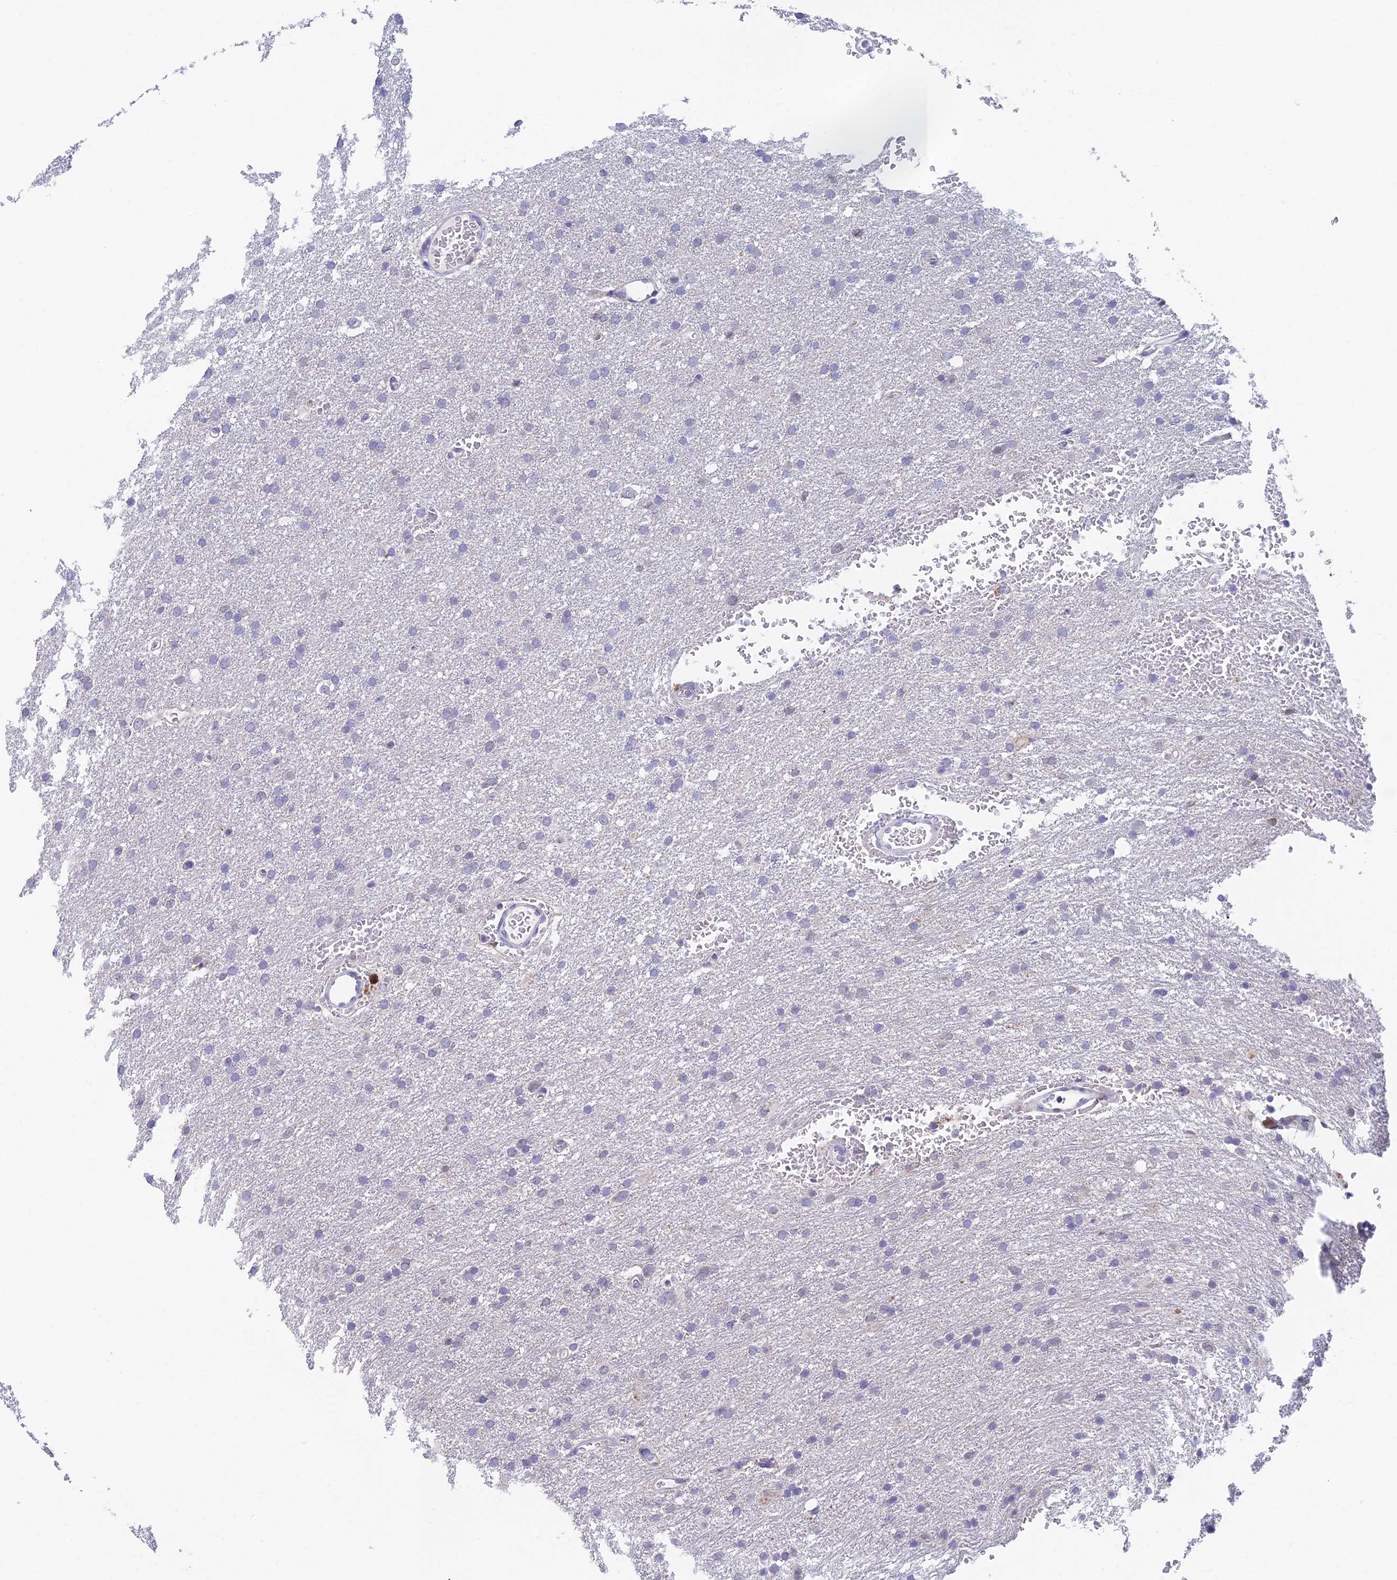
{"staining": {"intensity": "negative", "quantity": "none", "location": "none"}, "tissue": "glioma", "cell_type": "Tumor cells", "image_type": "cancer", "snomed": [{"axis": "morphology", "description": "Glioma, malignant, High grade"}, {"axis": "topography", "description": "Cerebral cortex"}], "caption": "A high-resolution histopathology image shows immunohistochemistry (IHC) staining of glioma, which exhibits no significant positivity in tumor cells.", "gene": "REXO5", "patient": {"sex": "female", "age": 36}}